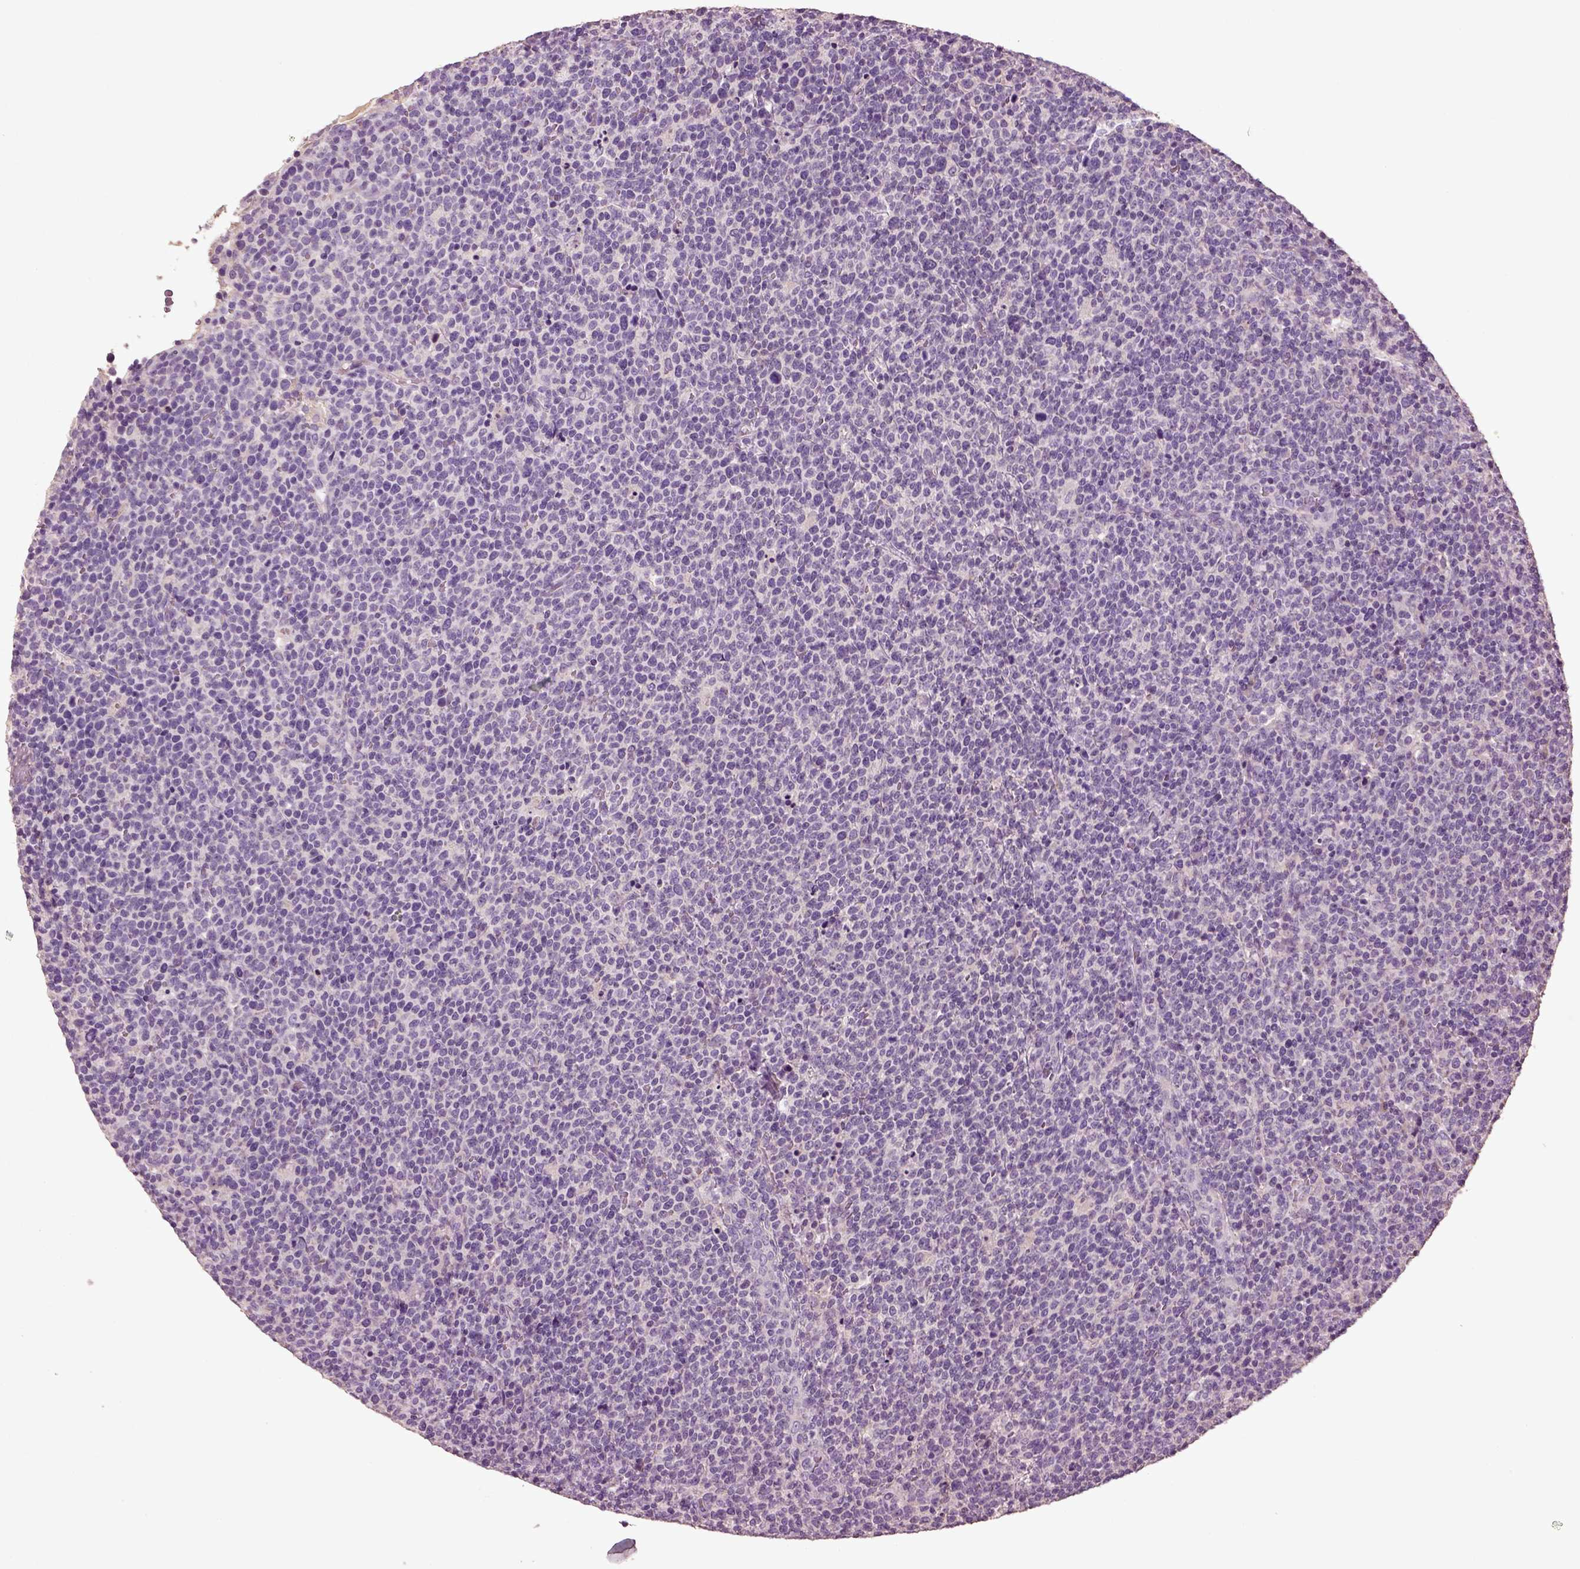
{"staining": {"intensity": "negative", "quantity": "none", "location": "none"}, "tissue": "lymphoma", "cell_type": "Tumor cells", "image_type": "cancer", "snomed": [{"axis": "morphology", "description": "Malignant lymphoma, non-Hodgkin's type, High grade"}, {"axis": "topography", "description": "Lymph node"}], "caption": "DAB (3,3'-diaminobenzidine) immunohistochemical staining of human high-grade malignant lymphoma, non-Hodgkin's type demonstrates no significant positivity in tumor cells.", "gene": "DEFB118", "patient": {"sex": "male", "age": 61}}